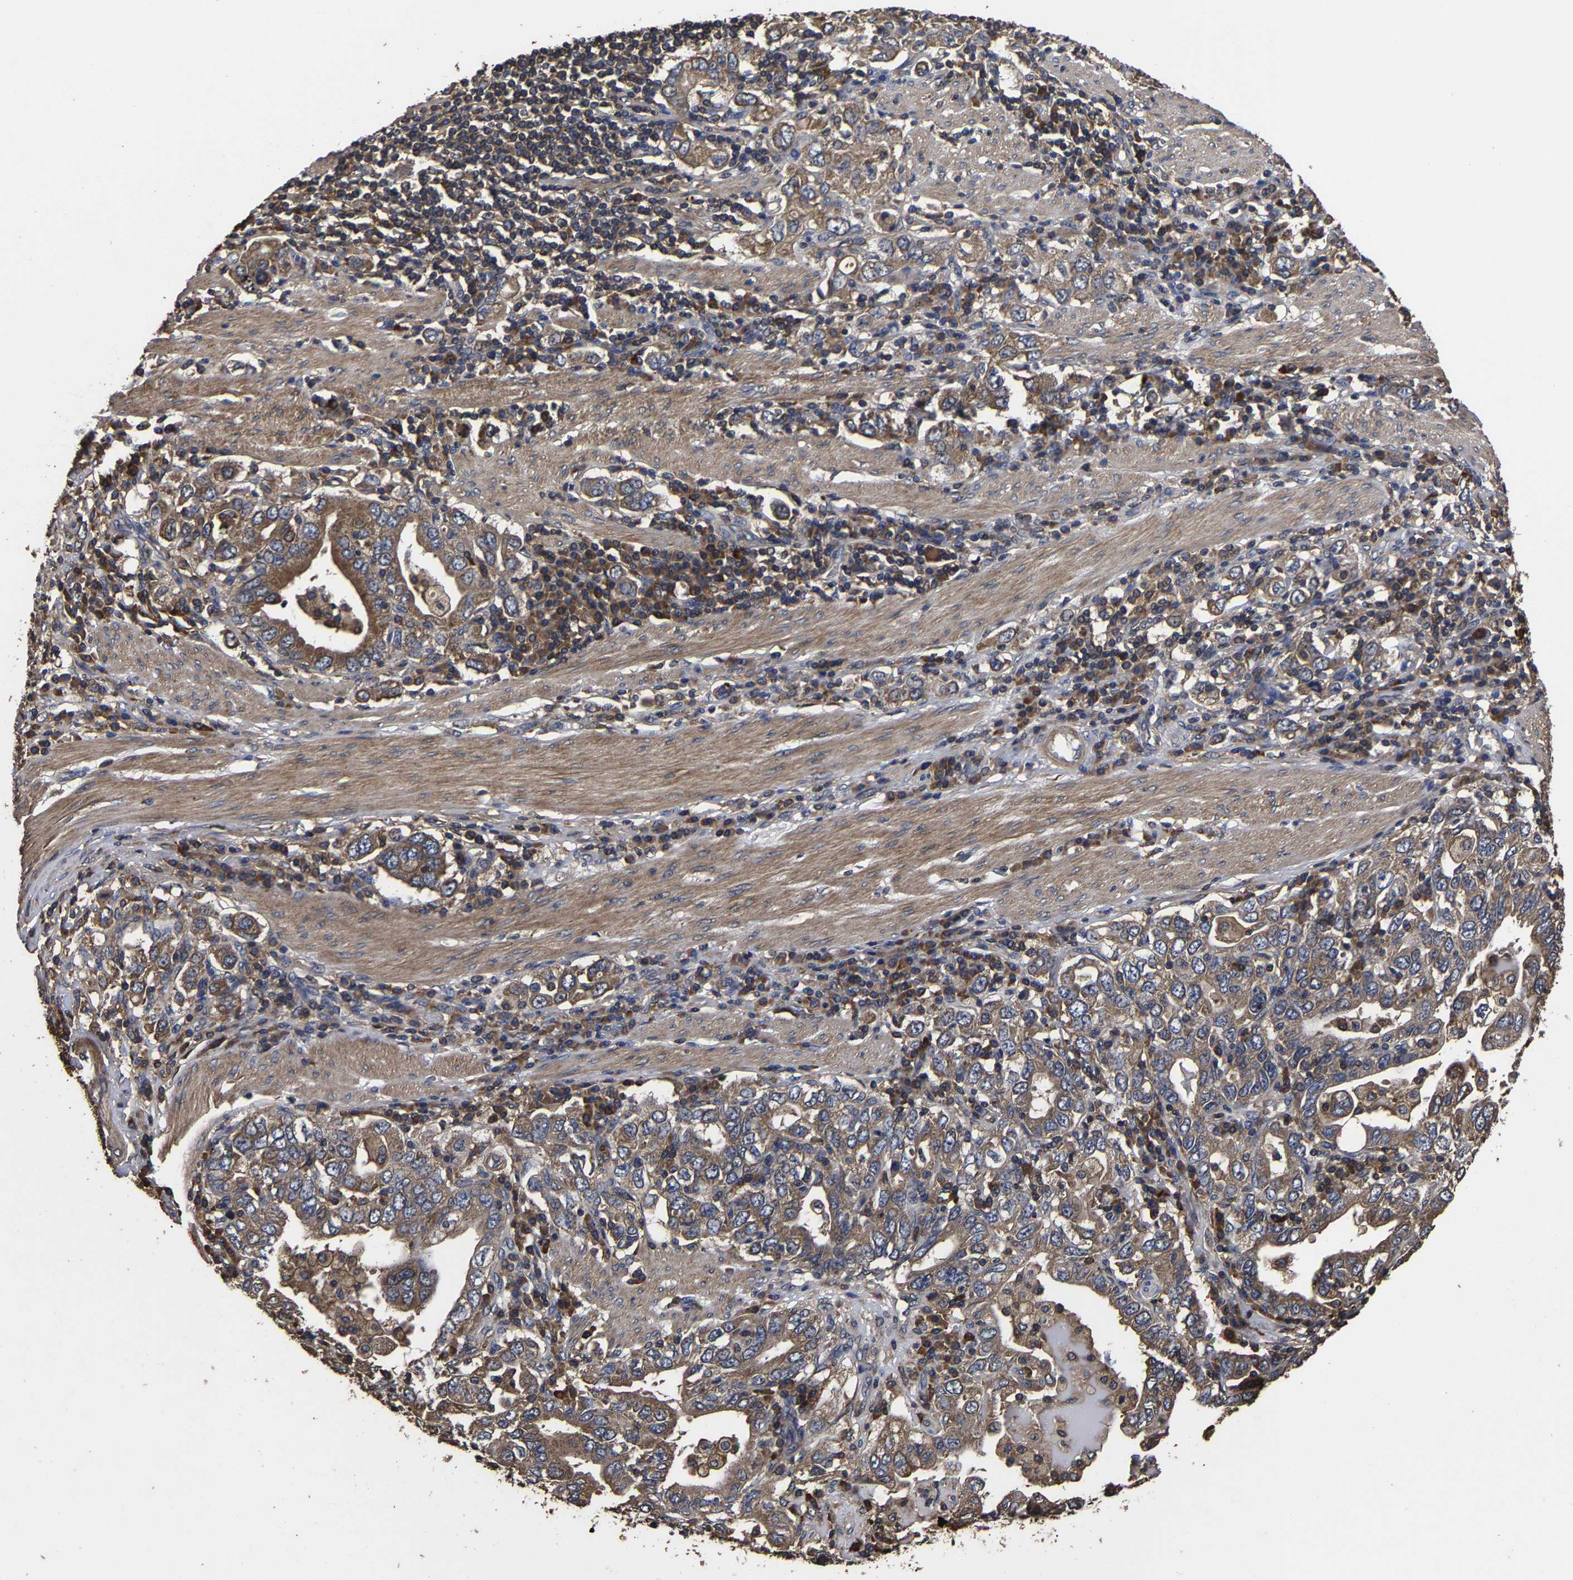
{"staining": {"intensity": "moderate", "quantity": ">75%", "location": "cytoplasmic/membranous"}, "tissue": "stomach cancer", "cell_type": "Tumor cells", "image_type": "cancer", "snomed": [{"axis": "morphology", "description": "Adenocarcinoma, NOS"}, {"axis": "topography", "description": "Stomach, upper"}], "caption": "A photomicrograph of stomach cancer (adenocarcinoma) stained for a protein displays moderate cytoplasmic/membranous brown staining in tumor cells.", "gene": "ITCH", "patient": {"sex": "male", "age": 62}}